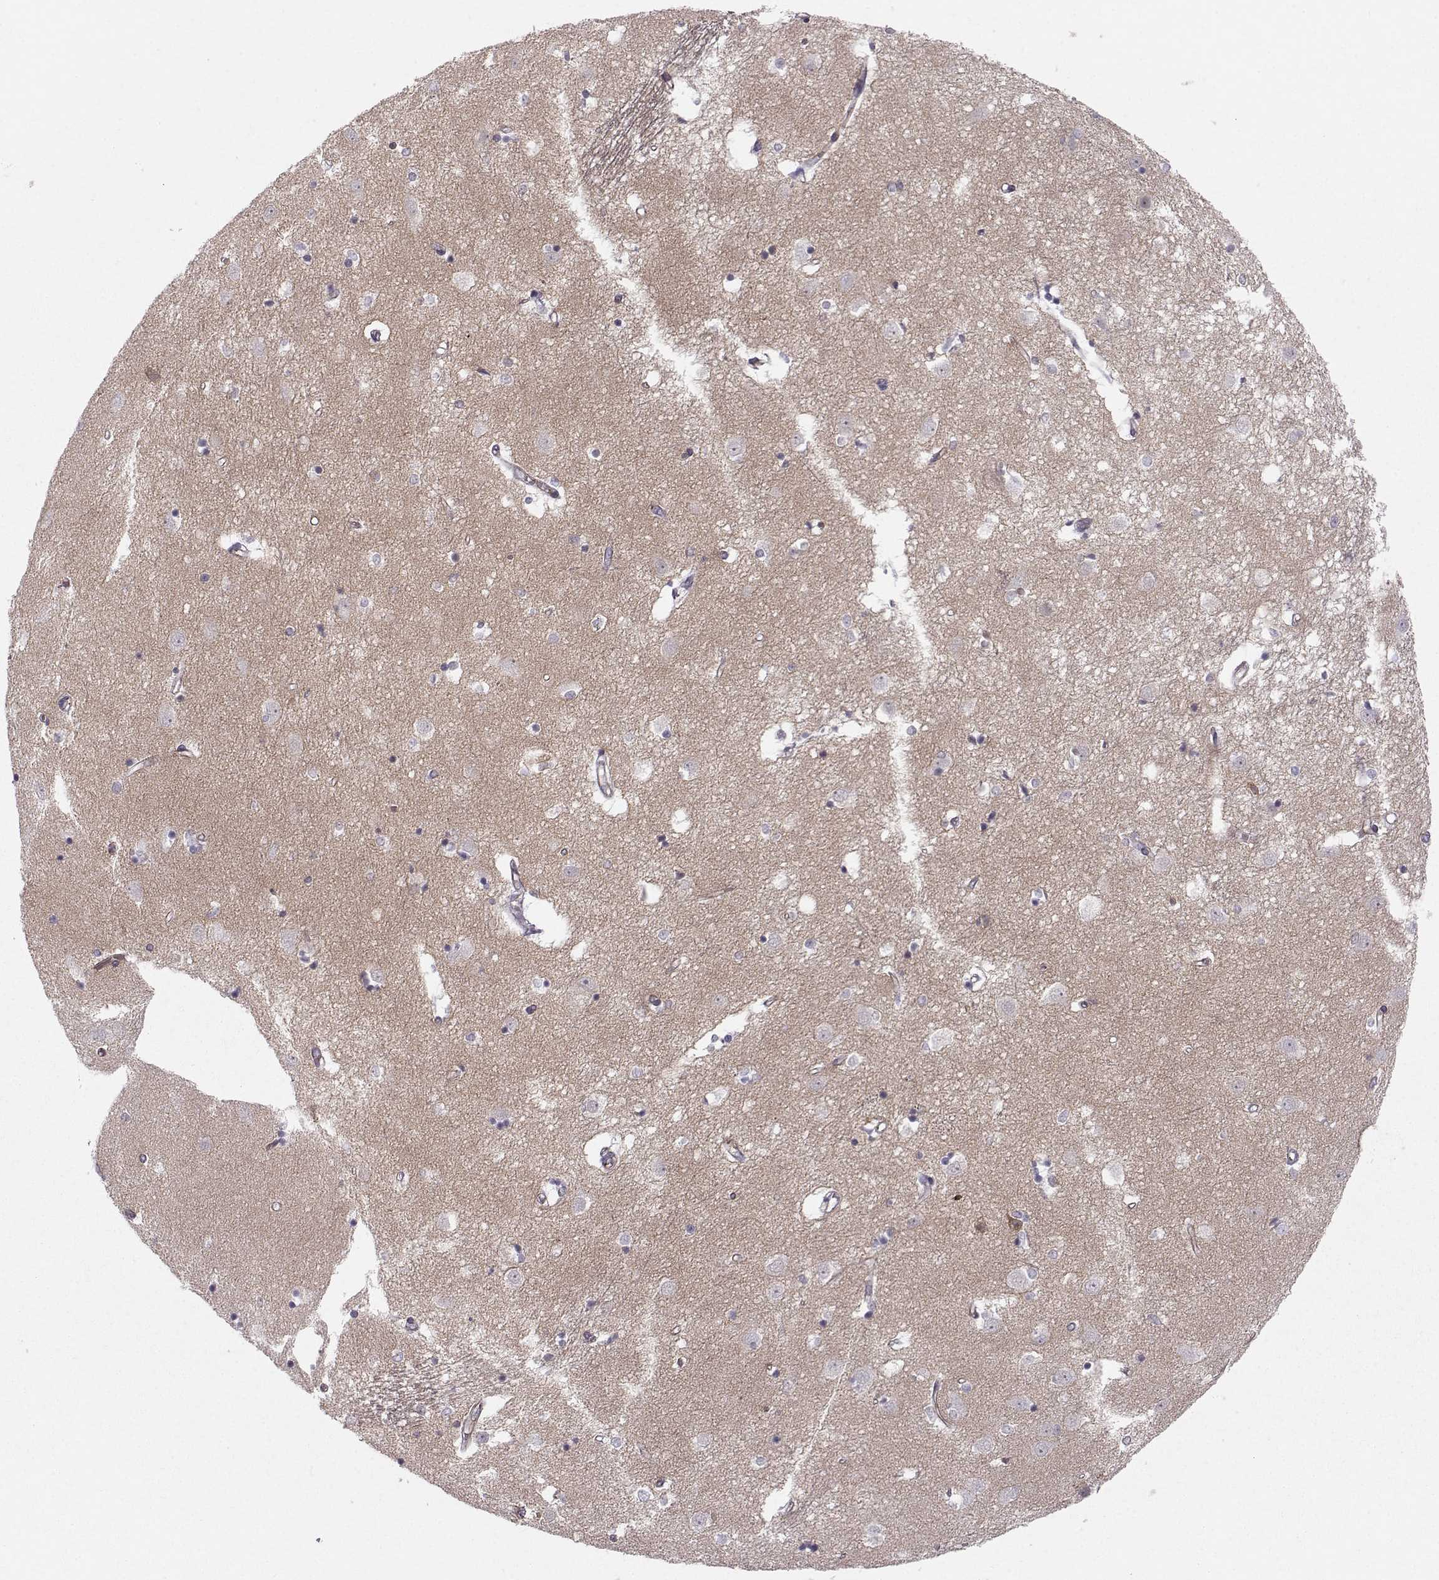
{"staining": {"intensity": "negative", "quantity": "none", "location": "none"}, "tissue": "caudate", "cell_type": "Glial cells", "image_type": "normal", "snomed": [{"axis": "morphology", "description": "Normal tissue, NOS"}, {"axis": "topography", "description": "Lateral ventricle wall"}], "caption": "High power microscopy photomicrograph of an immunohistochemistry photomicrograph of benign caudate, revealing no significant expression in glial cells. (DAB immunohistochemistry (IHC) visualized using brightfield microscopy, high magnification).", "gene": "MAST1", "patient": {"sex": "male", "age": 54}}